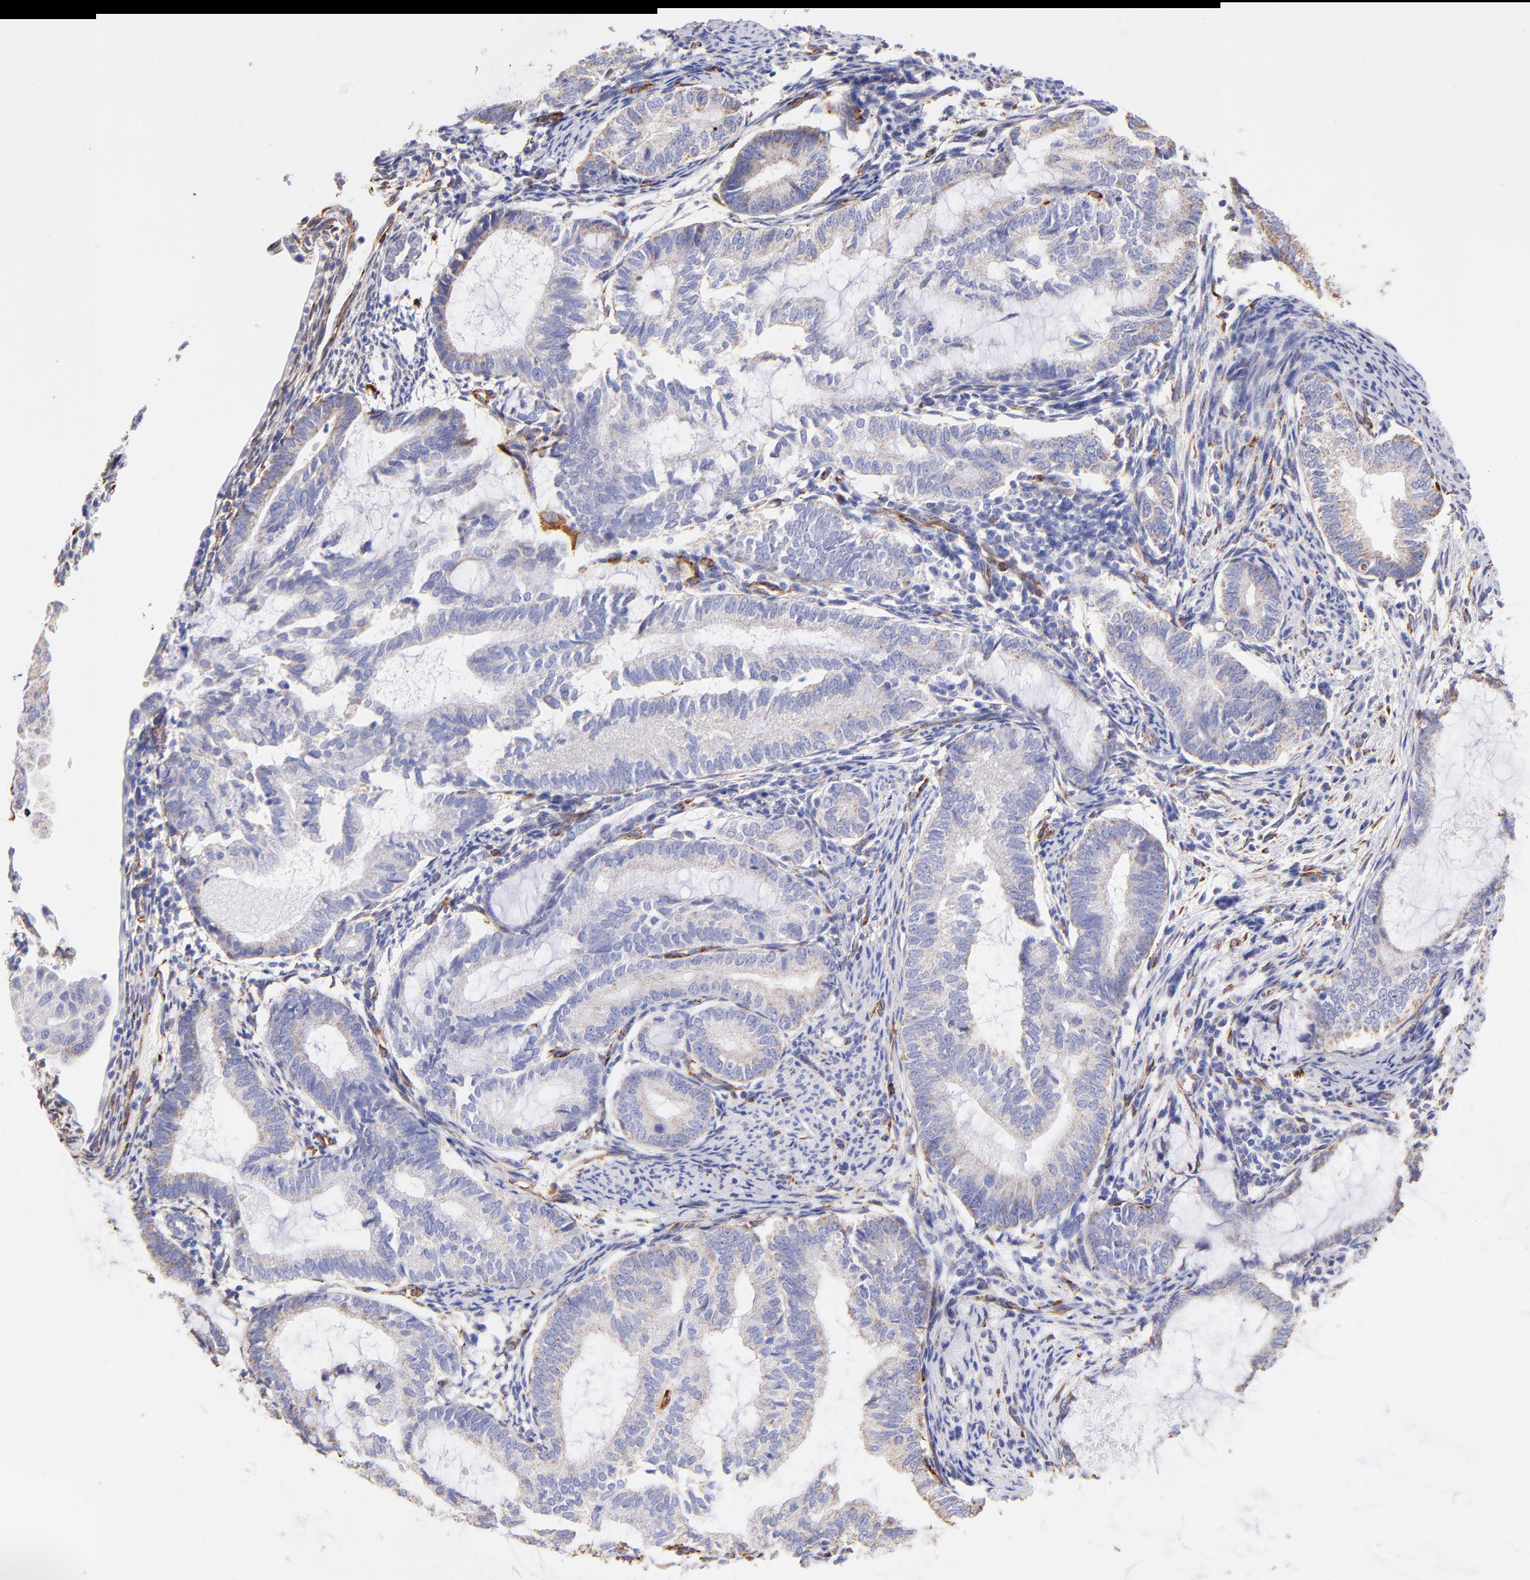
{"staining": {"intensity": "weak", "quantity": "25%-75%", "location": "cytoplasmic/membranous"}, "tissue": "endometrial cancer", "cell_type": "Tumor cells", "image_type": "cancer", "snomed": [{"axis": "morphology", "description": "Adenocarcinoma, NOS"}, {"axis": "topography", "description": "Endometrium"}], "caption": "DAB (3,3'-diaminobenzidine) immunohistochemical staining of human endometrial cancer (adenocarcinoma) displays weak cytoplasmic/membranous protein positivity in approximately 25%-75% of tumor cells.", "gene": "SPARC", "patient": {"sex": "female", "age": 63}}